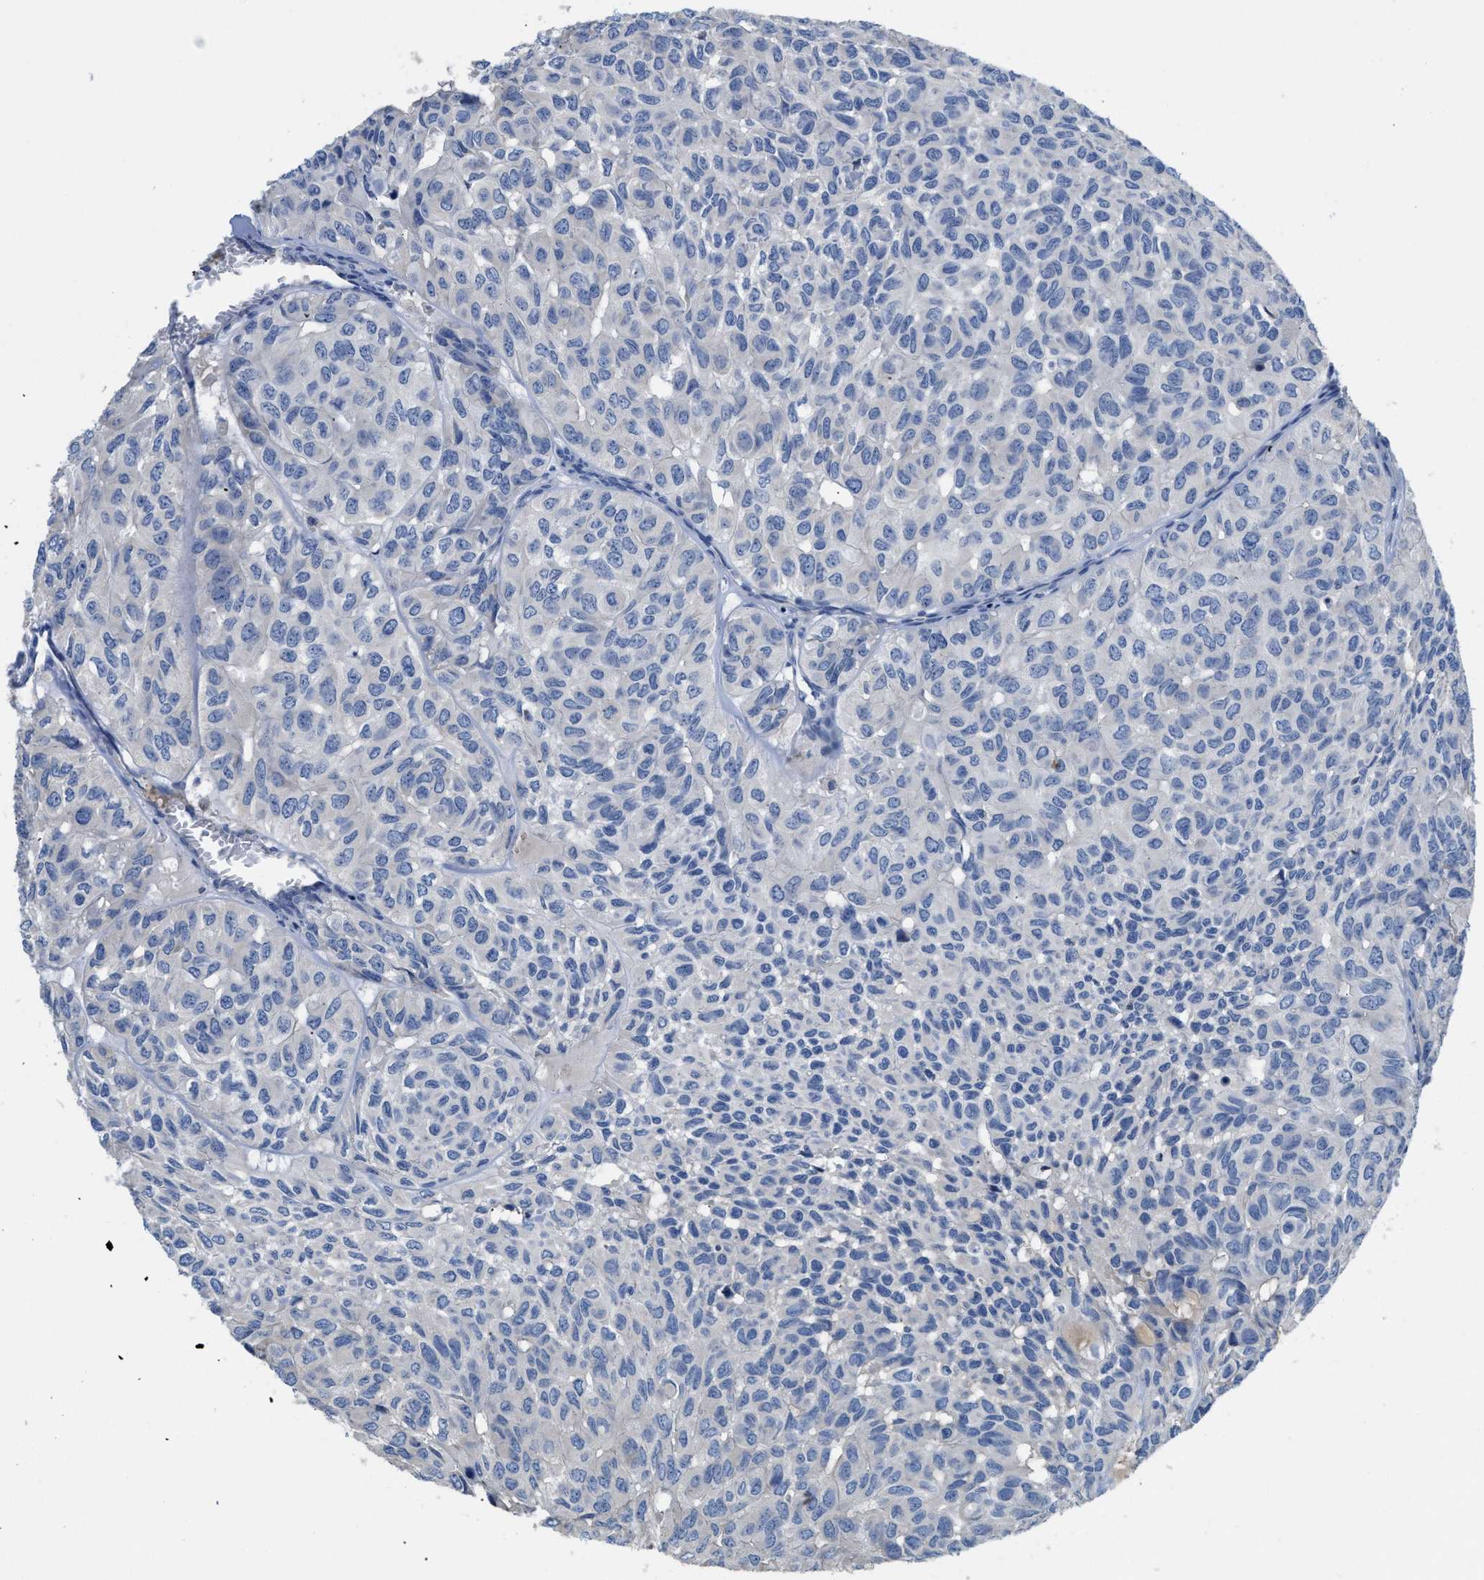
{"staining": {"intensity": "negative", "quantity": "none", "location": "none"}, "tissue": "head and neck cancer", "cell_type": "Tumor cells", "image_type": "cancer", "snomed": [{"axis": "morphology", "description": "Adenocarcinoma, NOS"}, {"axis": "topography", "description": "Salivary gland, NOS"}, {"axis": "topography", "description": "Head-Neck"}], "caption": "Tumor cells show no significant positivity in head and neck cancer.", "gene": "C1S", "patient": {"sex": "female", "age": 76}}